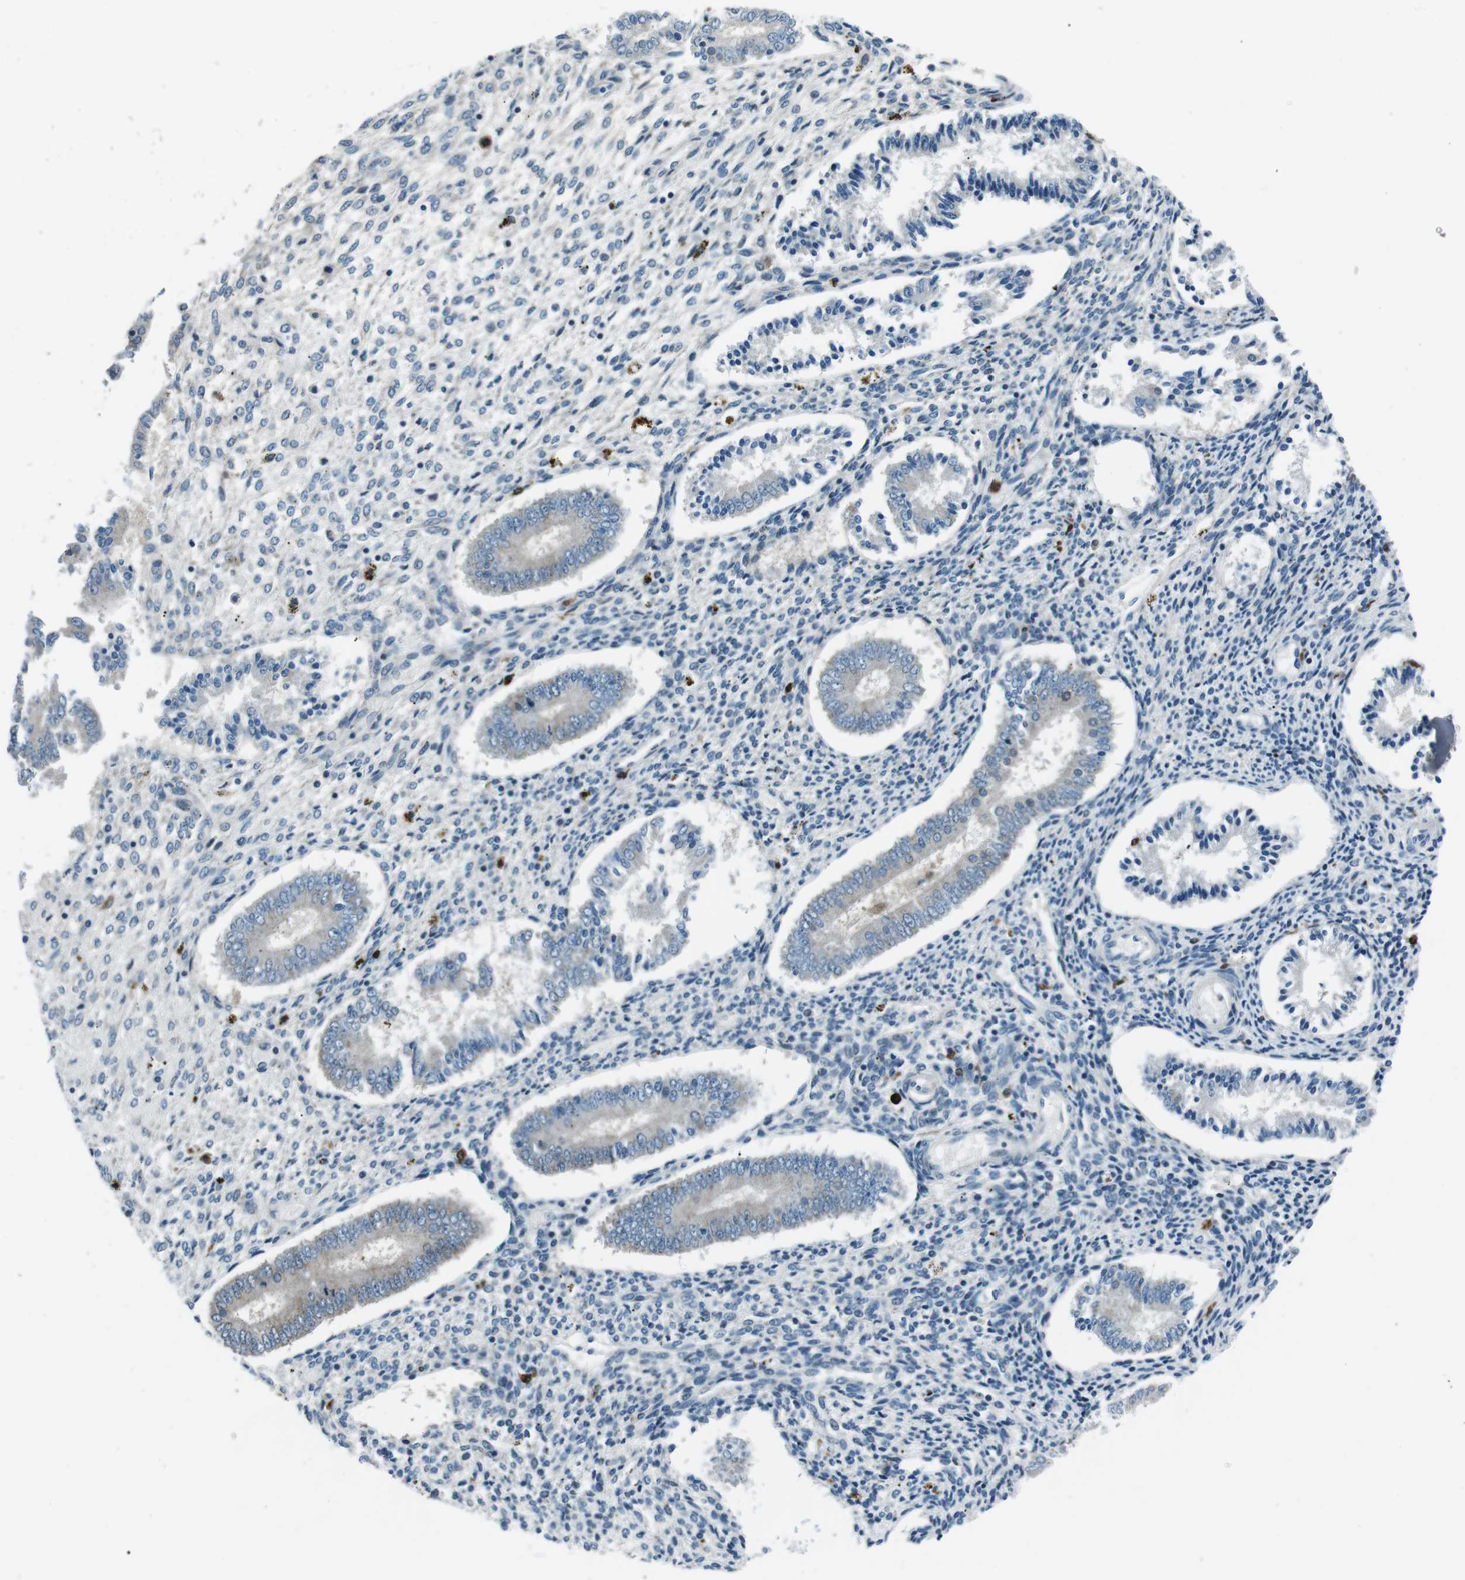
{"staining": {"intensity": "negative", "quantity": "none", "location": "none"}, "tissue": "endometrium", "cell_type": "Cells in endometrial stroma", "image_type": "normal", "snomed": [{"axis": "morphology", "description": "Normal tissue, NOS"}, {"axis": "topography", "description": "Endometrium"}], "caption": "This is an immunohistochemistry (IHC) photomicrograph of normal human endometrium. There is no positivity in cells in endometrial stroma.", "gene": "BLNK", "patient": {"sex": "female", "age": 42}}